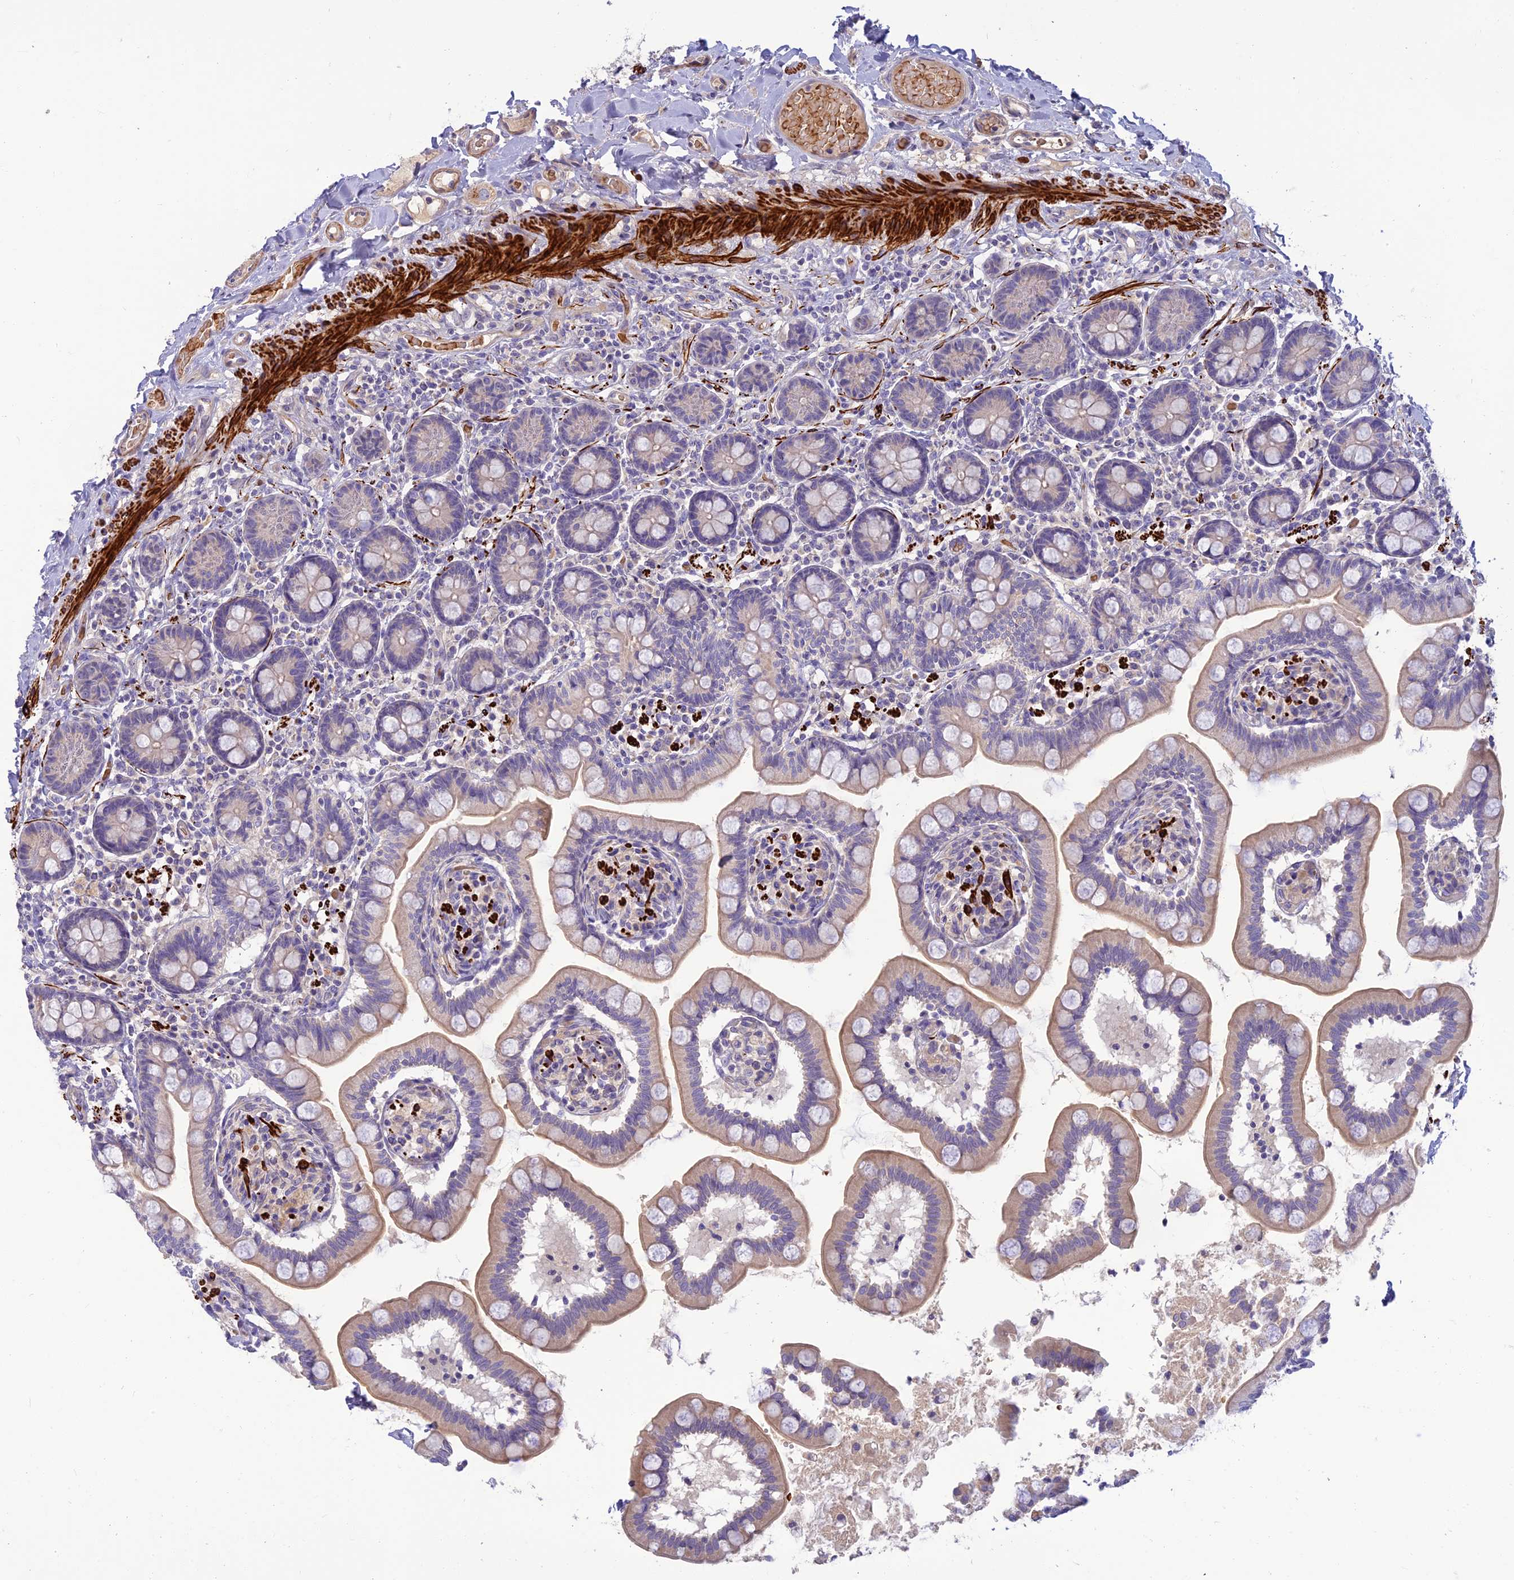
{"staining": {"intensity": "weak", "quantity": "25%-75%", "location": "cytoplasmic/membranous"}, "tissue": "small intestine", "cell_type": "Glandular cells", "image_type": "normal", "snomed": [{"axis": "morphology", "description": "Normal tissue, NOS"}, {"axis": "topography", "description": "Small intestine"}], "caption": "Immunohistochemical staining of benign human small intestine demonstrates weak cytoplasmic/membranous protein staining in about 25%-75% of glandular cells. The staining was performed using DAB (3,3'-diaminobenzidine), with brown indicating positive protein expression. Nuclei are stained blue with hematoxylin.", "gene": "CLIP4", "patient": {"sex": "female", "age": 64}}